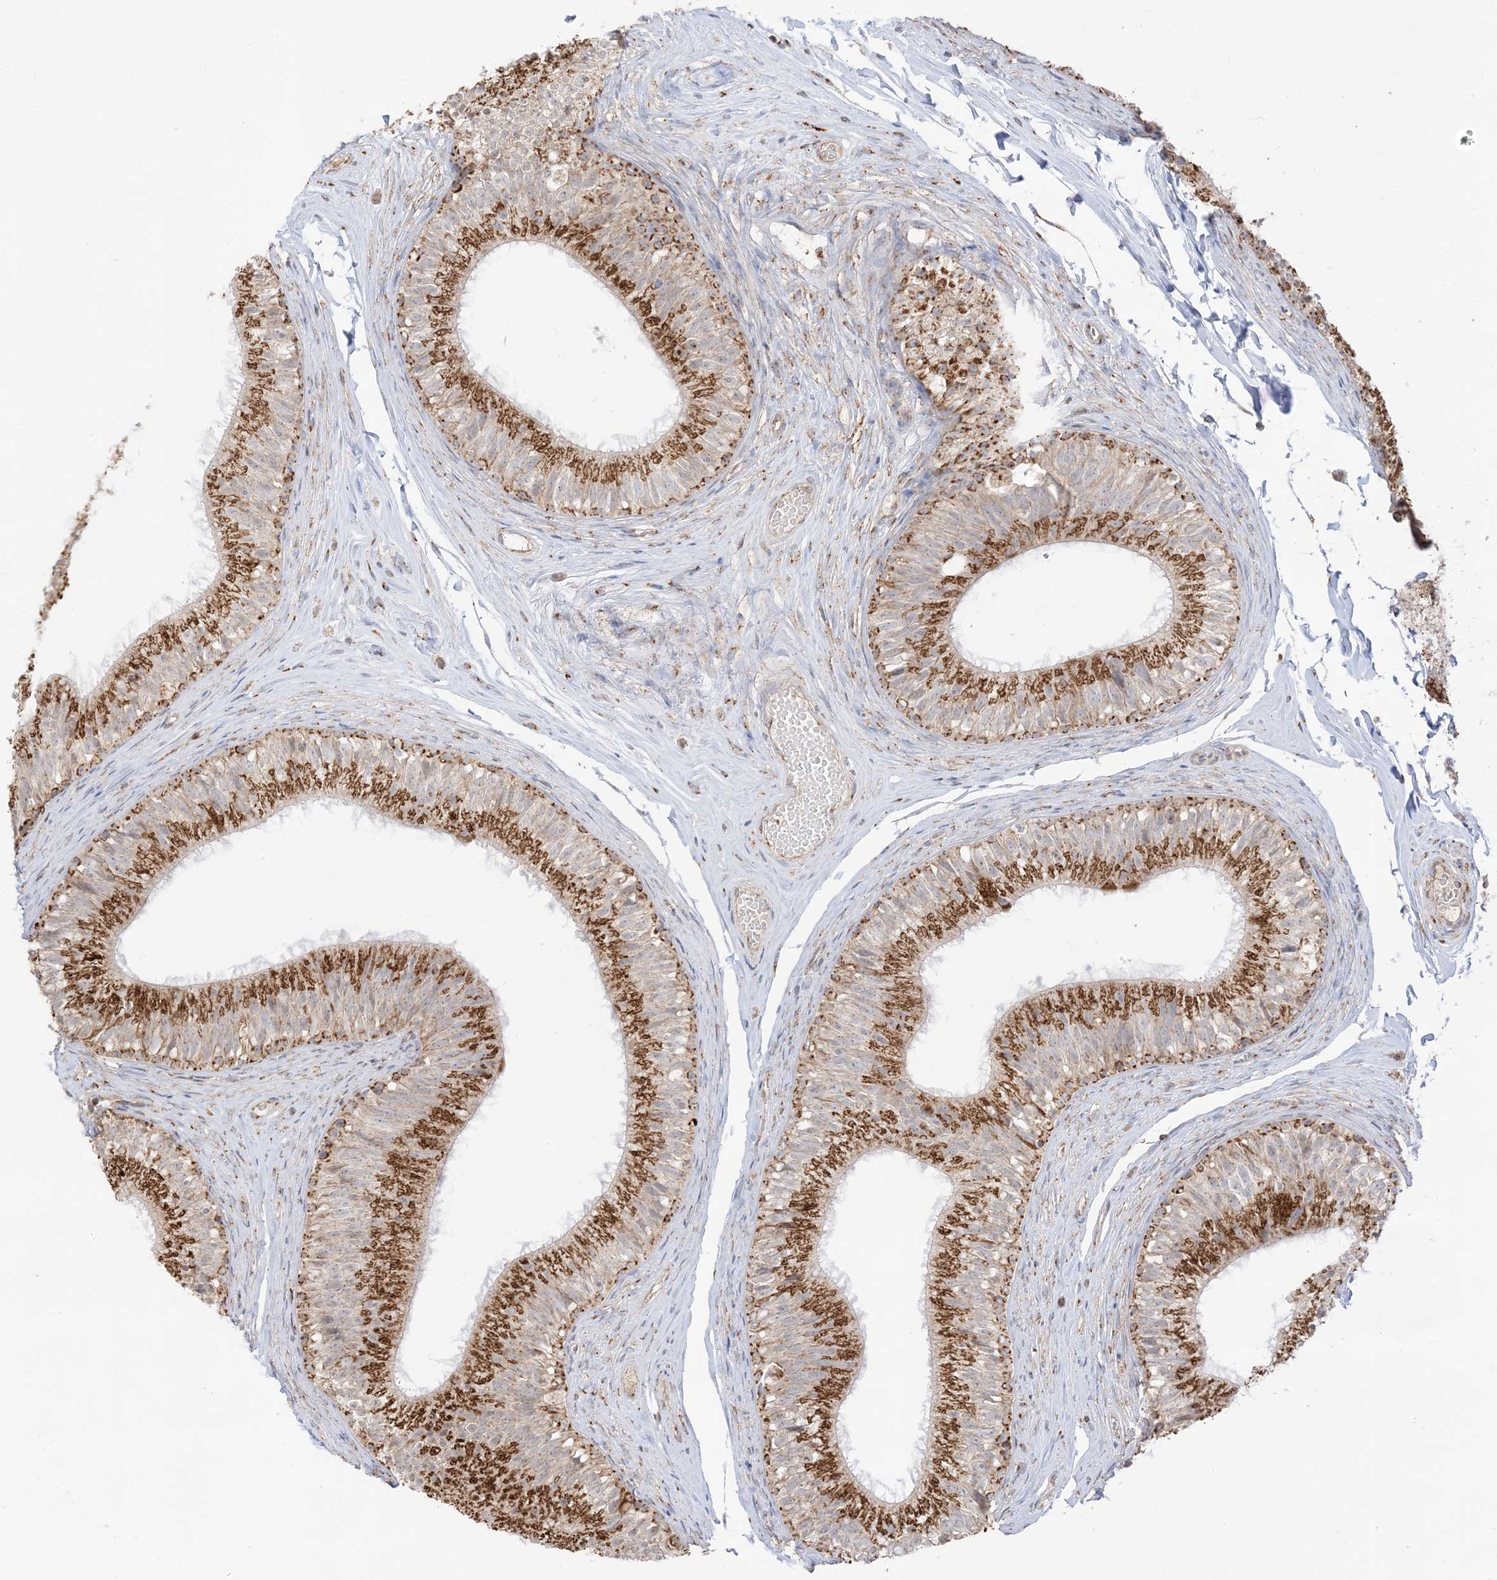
{"staining": {"intensity": "strong", "quantity": ">75%", "location": "cytoplasmic/membranous"}, "tissue": "epididymis", "cell_type": "Glandular cells", "image_type": "normal", "snomed": [{"axis": "morphology", "description": "Normal tissue, NOS"}, {"axis": "morphology", "description": "Seminoma in situ"}, {"axis": "topography", "description": "Testis"}, {"axis": "topography", "description": "Epididymis"}], "caption": "Immunohistochemistry (IHC) histopathology image of unremarkable human epididymis stained for a protein (brown), which demonstrates high levels of strong cytoplasmic/membranous staining in approximately >75% of glandular cells.", "gene": "SLC25A12", "patient": {"sex": "male", "age": 28}}